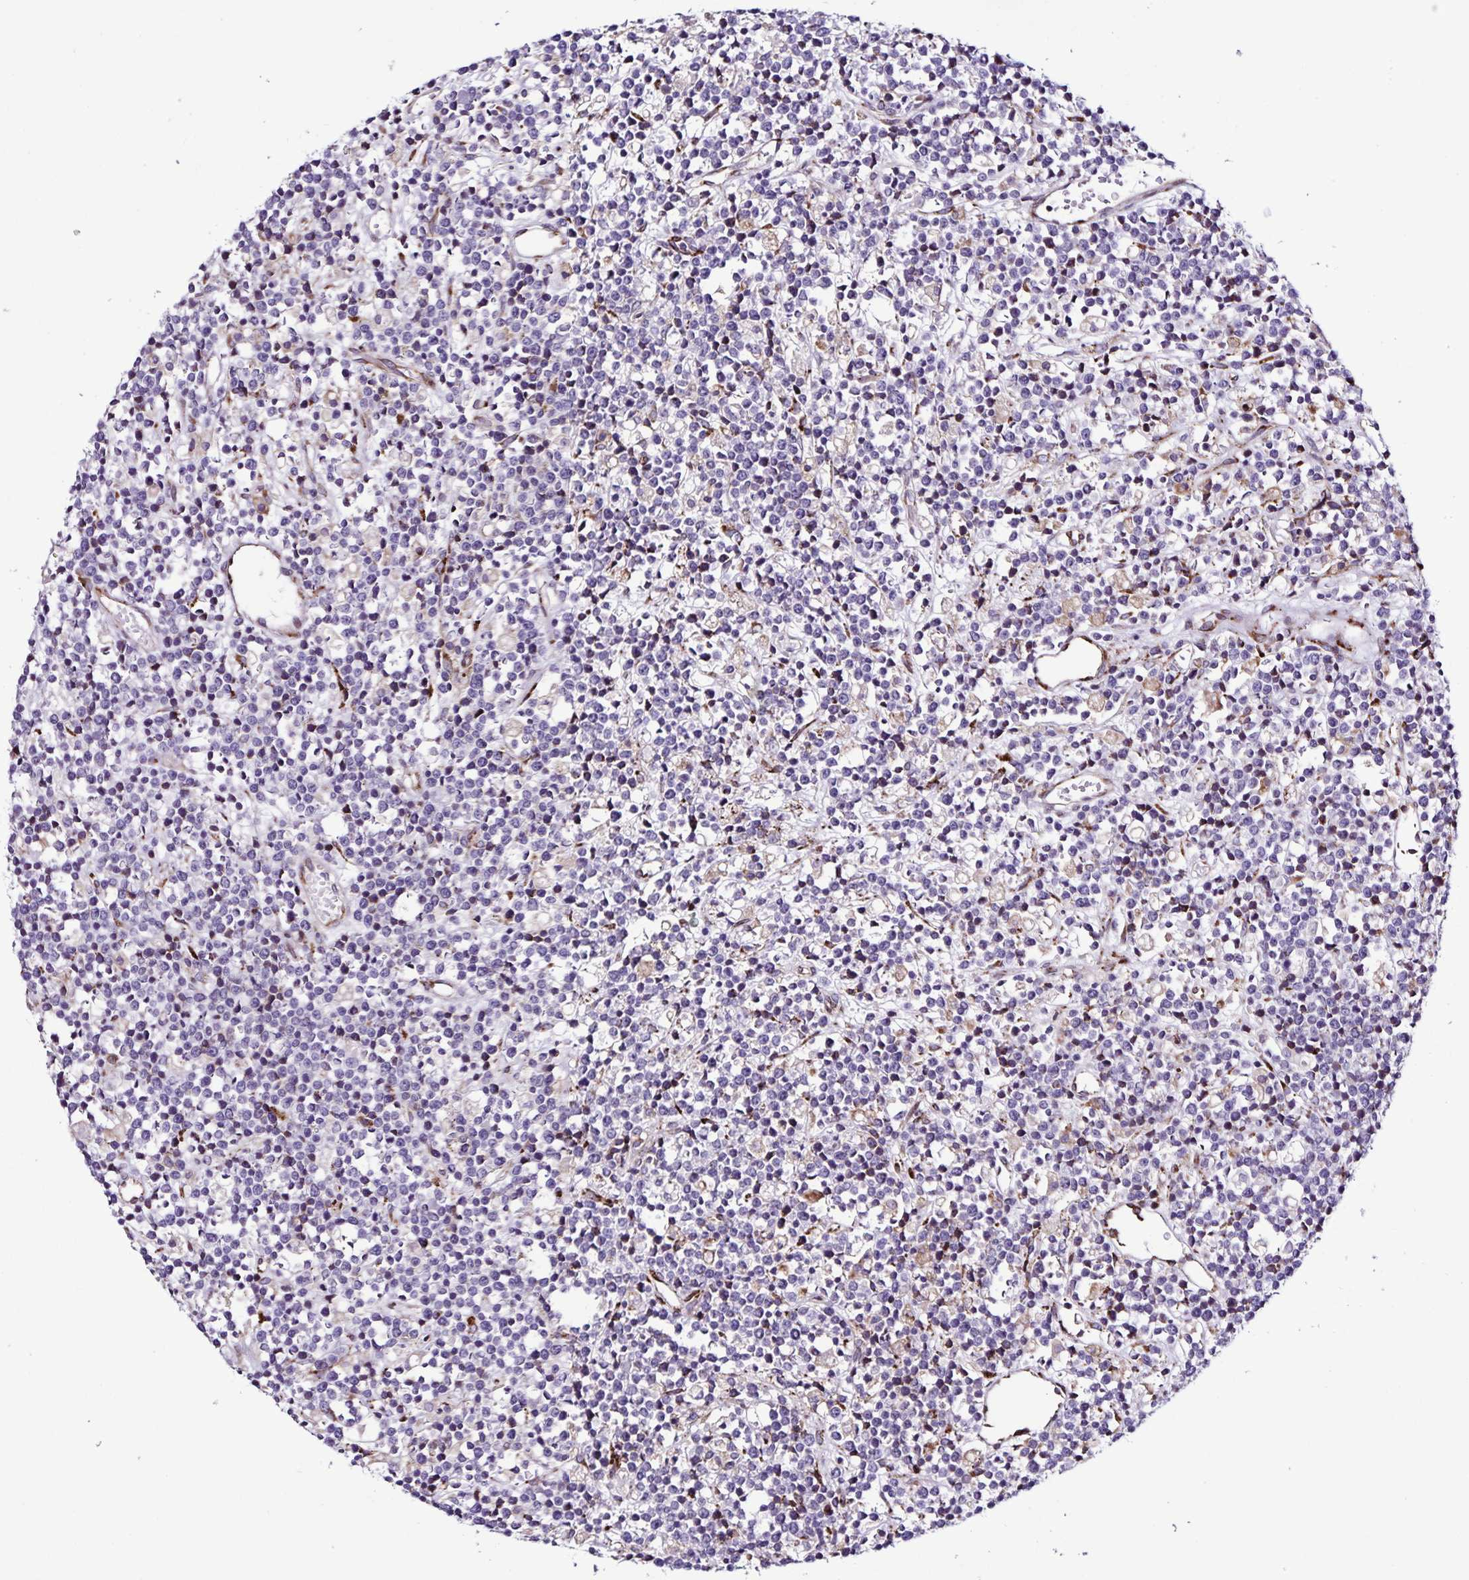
{"staining": {"intensity": "negative", "quantity": "none", "location": "none"}, "tissue": "lymphoma", "cell_type": "Tumor cells", "image_type": "cancer", "snomed": [{"axis": "morphology", "description": "Malignant lymphoma, non-Hodgkin's type, High grade"}, {"axis": "topography", "description": "Ovary"}], "caption": "Tumor cells show no significant protein staining in high-grade malignant lymphoma, non-Hodgkin's type. (Immunohistochemistry, brightfield microscopy, high magnification).", "gene": "OSBPL5", "patient": {"sex": "female", "age": 56}}